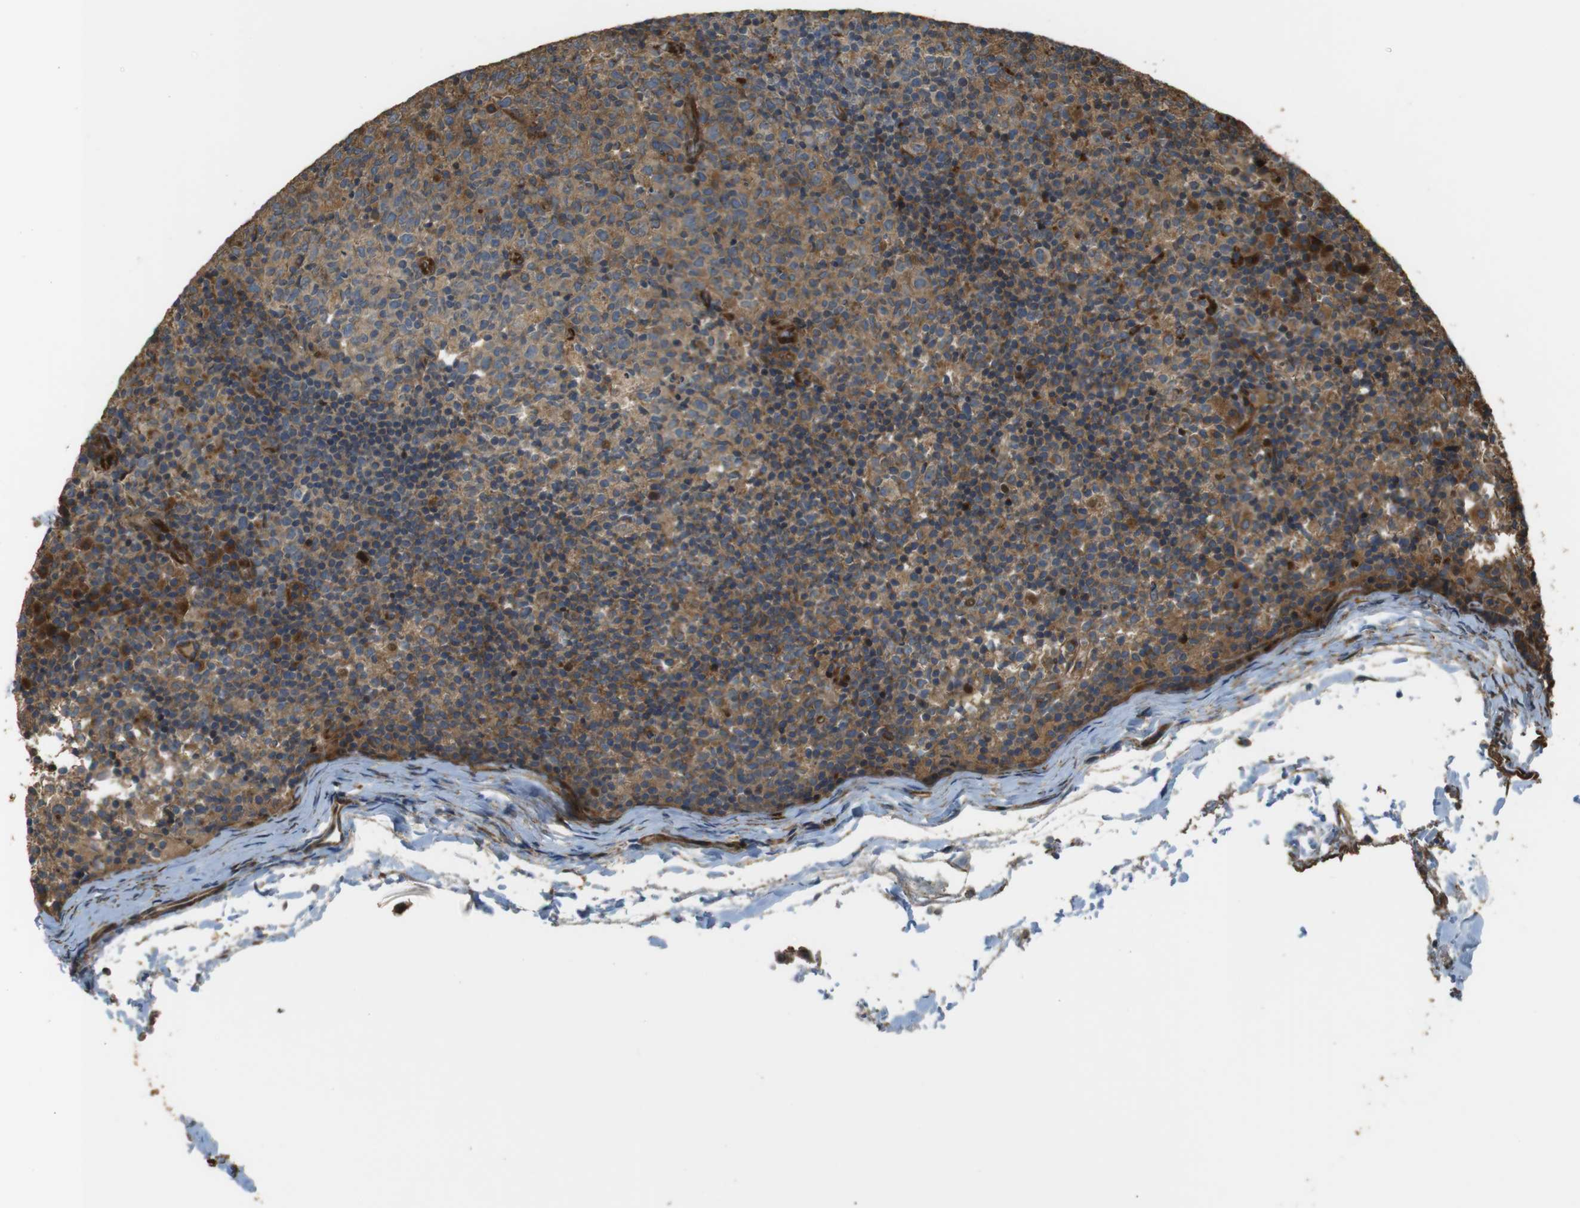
{"staining": {"intensity": "weak", "quantity": "25%-75%", "location": "cytoplasmic/membranous"}, "tissue": "lymph node", "cell_type": "Germinal center cells", "image_type": "normal", "snomed": [{"axis": "morphology", "description": "Normal tissue, NOS"}, {"axis": "morphology", "description": "Inflammation, NOS"}, {"axis": "topography", "description": "Lymph node"}], "caption": "Lymph node was stained to show a protein in brown. There is low levels of weak cytoplasmic/membranous positivity in approximately 25%-75% of germinal center cells. (Brightfield microscopy of DAB IHC at high magnification).", "gene": "MSRB3", "patient": {"sex": "male", "age": 55}}